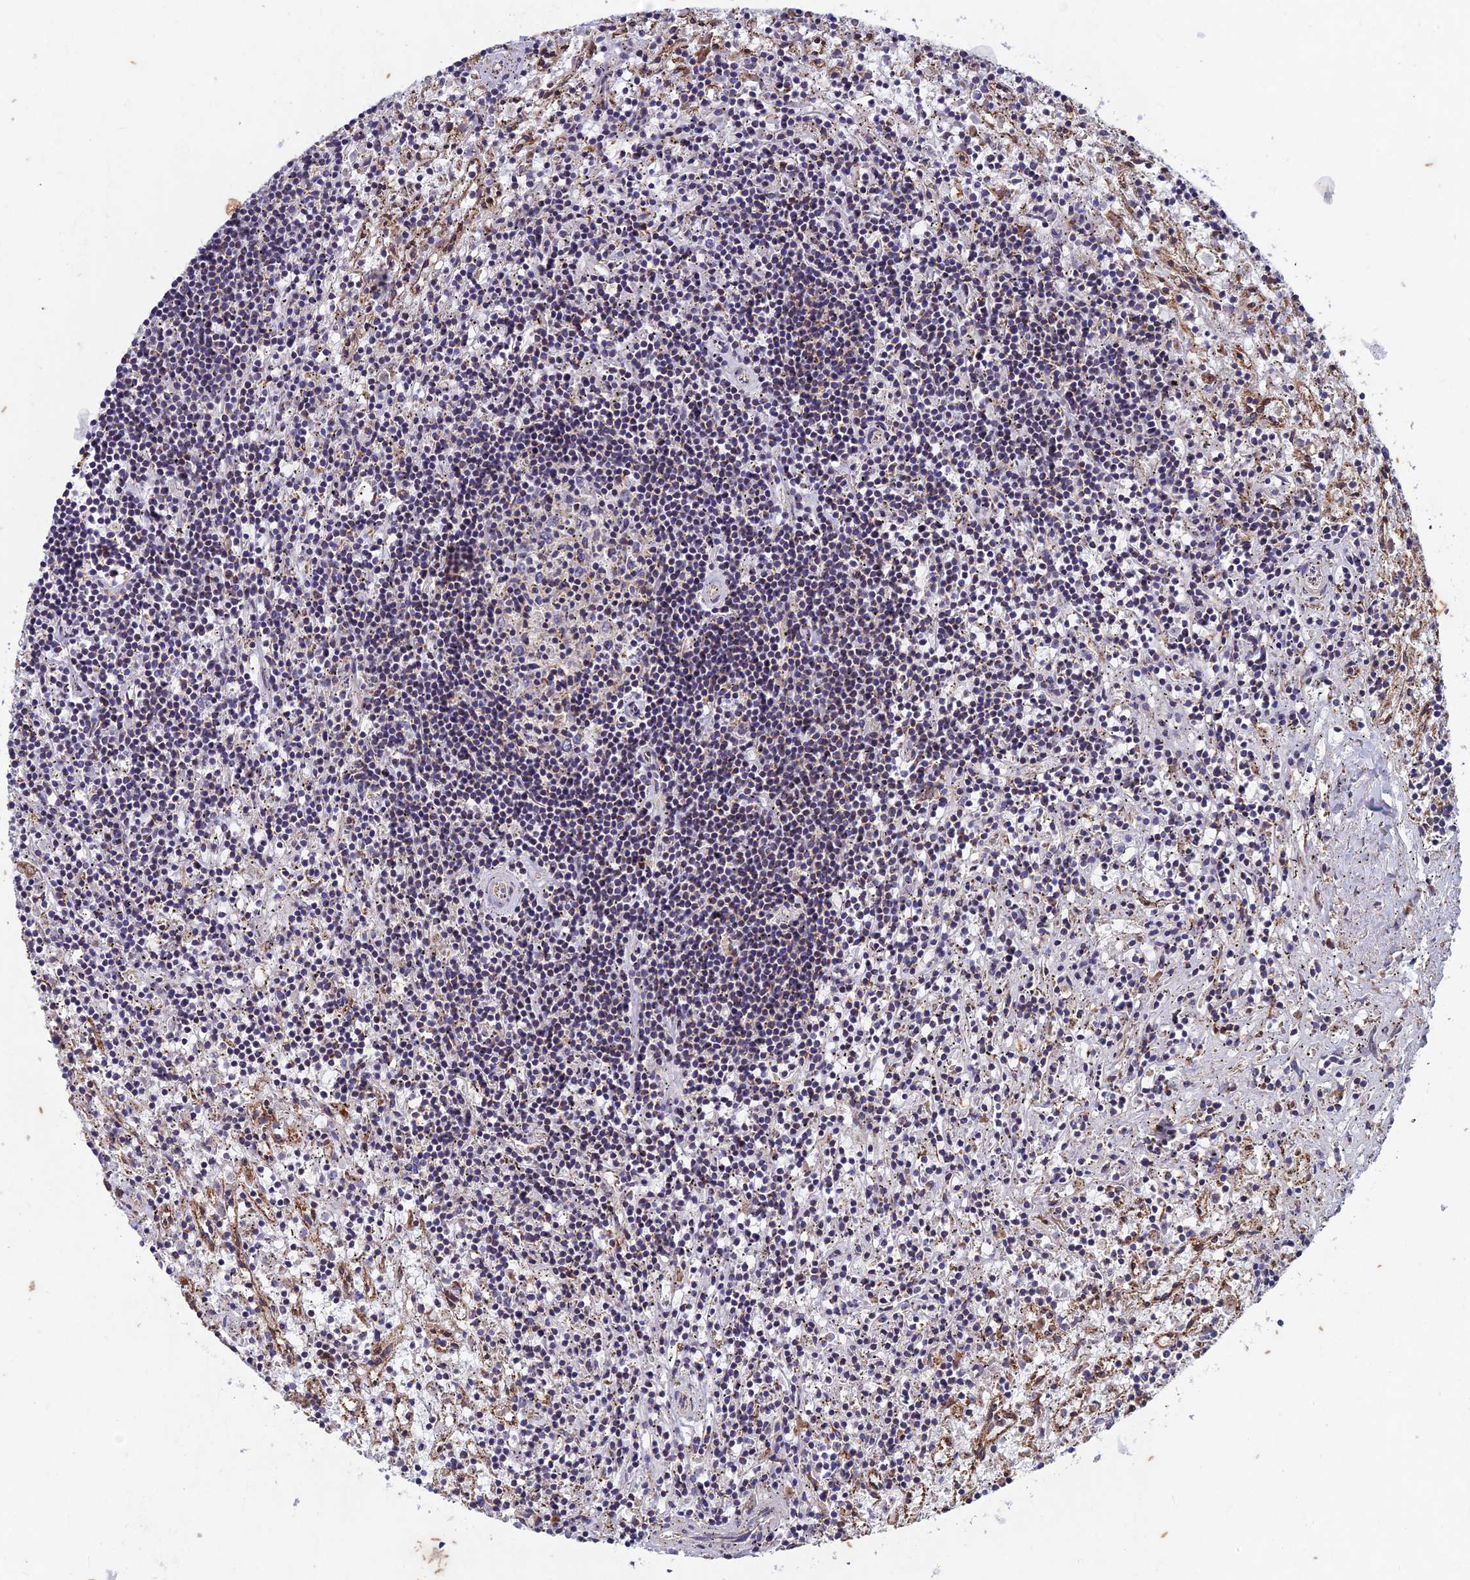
{"staining": {"intensity": "negative", "quantity": "none", "location": "none"}, "tissue": "lymphoma", "cell_type": "Tumor cells", "image_type": "cancer", "snomed": [{"axis": "morphology", "description": "Malignant lymphoma, non-Hodgkin's type, Low grade"}, {"axis": "topography", "description": "Spleen"}], "caption": "The immunohistochemistry (IHC) histopathology image has no significant expression in tumor cells of lymphoma tissue.", "gene": "AP4S1", "patient": {"sex": "male", "age": 76}}